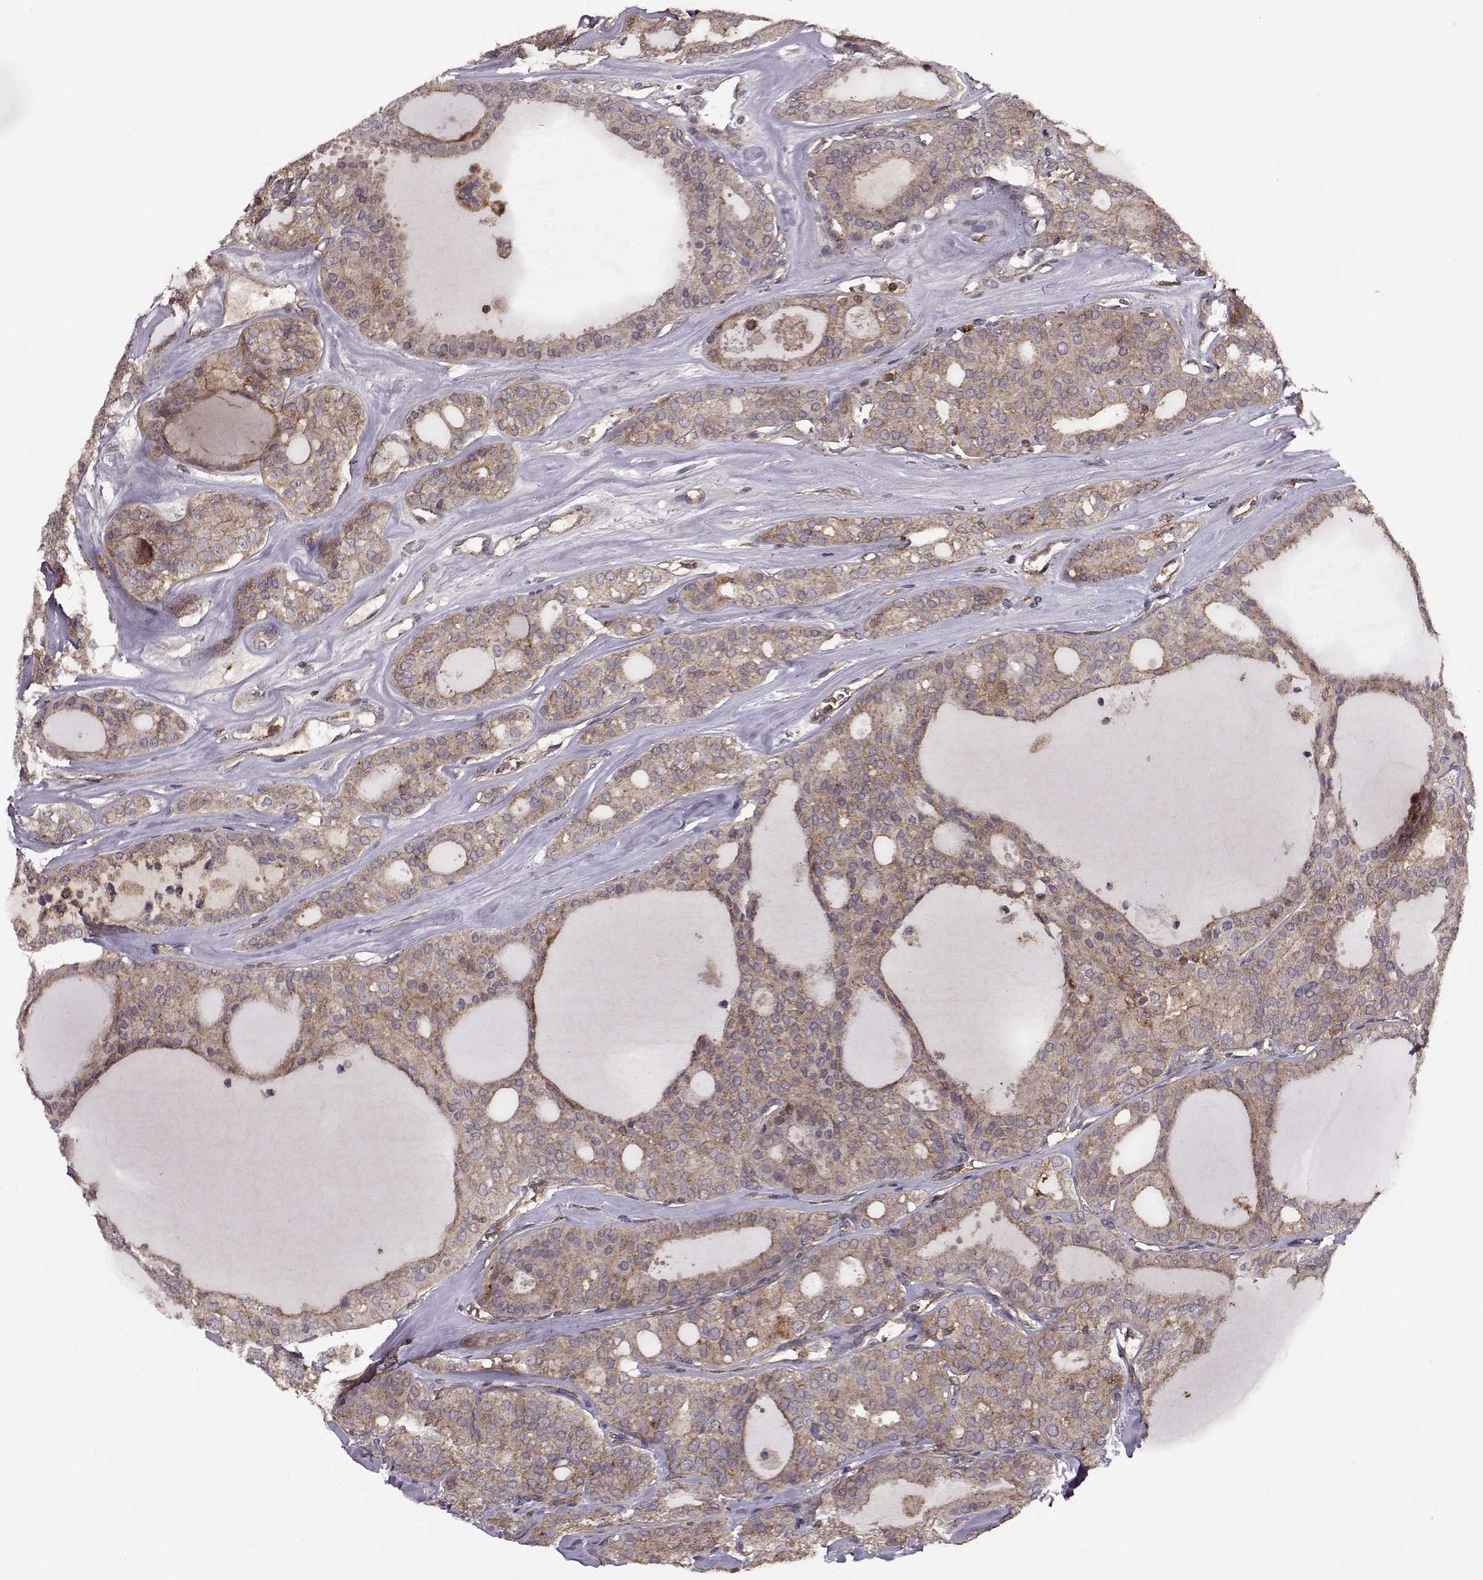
{"staining": {"intensity": "moderate", "quantity": ">75%", "location": "cytoplasmic/membranous"}, "tissue": "thyroid cancer", "cell_type": "Tumor cells", "image_type": "cancer", "snomed": [{"axis": "morphology", "description": "Follicular adenoma carcinoma, NOS"}, {"axis": "topography", "description": "Thyroid gland"}], "caption": "Immunohistochemical staining of human thyroid follicular adenoma carcinoma shows moderate cytoplasmic/membranous protein staining in approximately >75% of tumor cells. (DAB (3,3'-diaminobenzidine) IHC, brown staining for protein, blue staining for nuclei).", "gene": "IFRD2", "patient": {"sex": "male", "age": 75}}